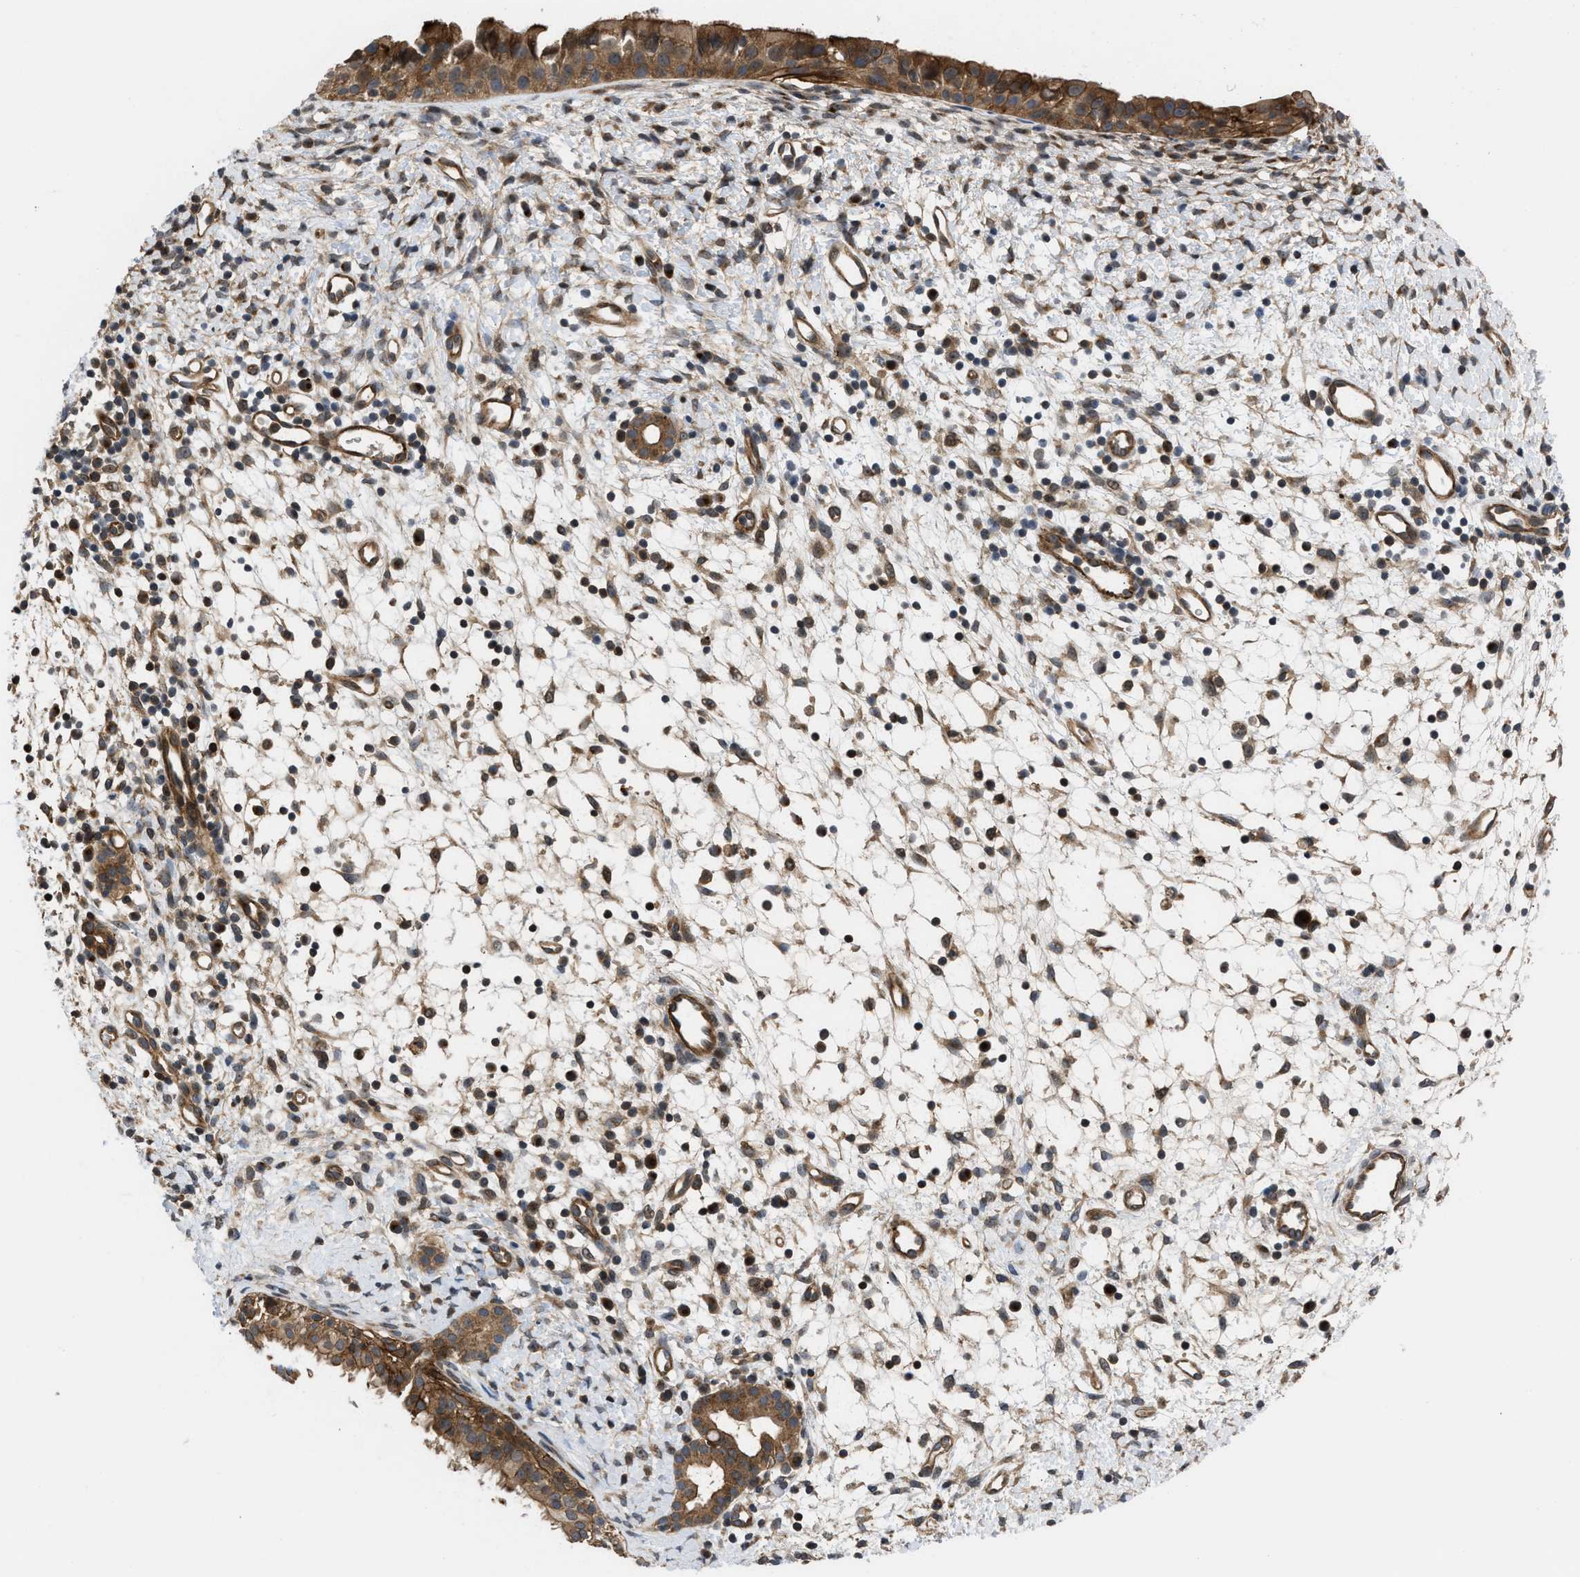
{"staining": {"intensity": "strong", "quantity": ">75%", "location": "cytoplasmic/membranous,nuclear"}, "tissue": "nasopharynx", "cell_type": "Respiratory epithelial cells", "image_type": "normal", "snomed": [{"axis": "morphology", "description": "Normal tissue, NOS"}, {"axis": "topography", "description": "Nasopharynx"}], "caption": "This image shows immunohistochemistry (IHC) staining of unremarkable human nasopharynx, with high strong cytoplasmic/membranous,nuclear staining in approximately >75% of respiratory epithelial cells.", "gene": "GPATCH2L", "patient": {"sex": "male", "age": 22}}